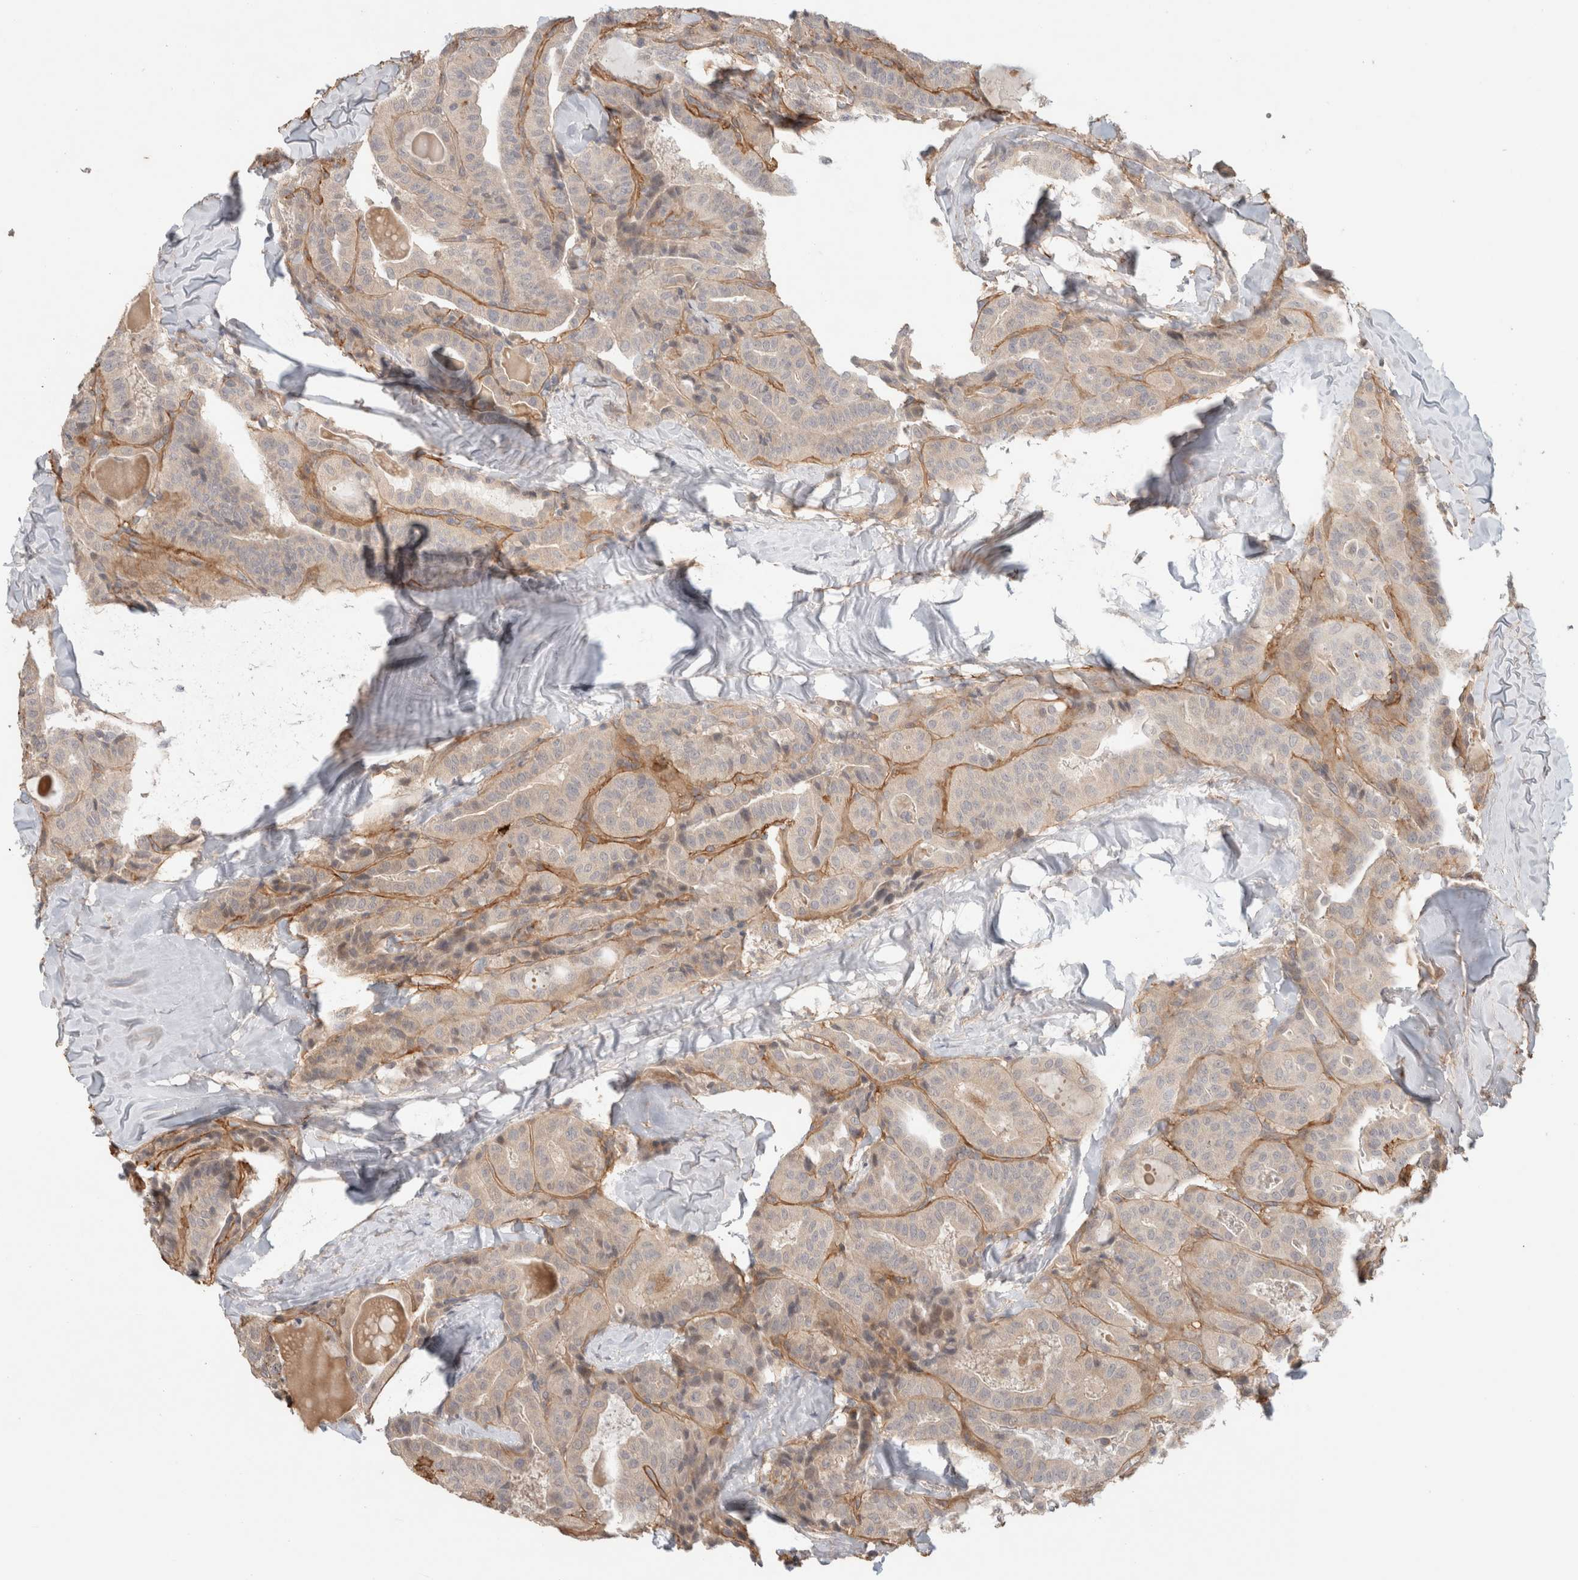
{"staining": {"intensity": "negative", "quantity": "none", "location": "none"}, "tissue": "thyroid cancer", "cell_type": "Tumor cells", "image_type": "cancer", "snomed": [{"axis": "morphology", "description": "Papillary adenocarcinoma, NOS"}, {"axis": "topography", "description": "Thyroid gland"}], "caption": "A micrograph of human thyroid cancer is negative for staining in tumor cells.", "gene": "HSPG2", "patient": {"sex": "male", "age": 77}}